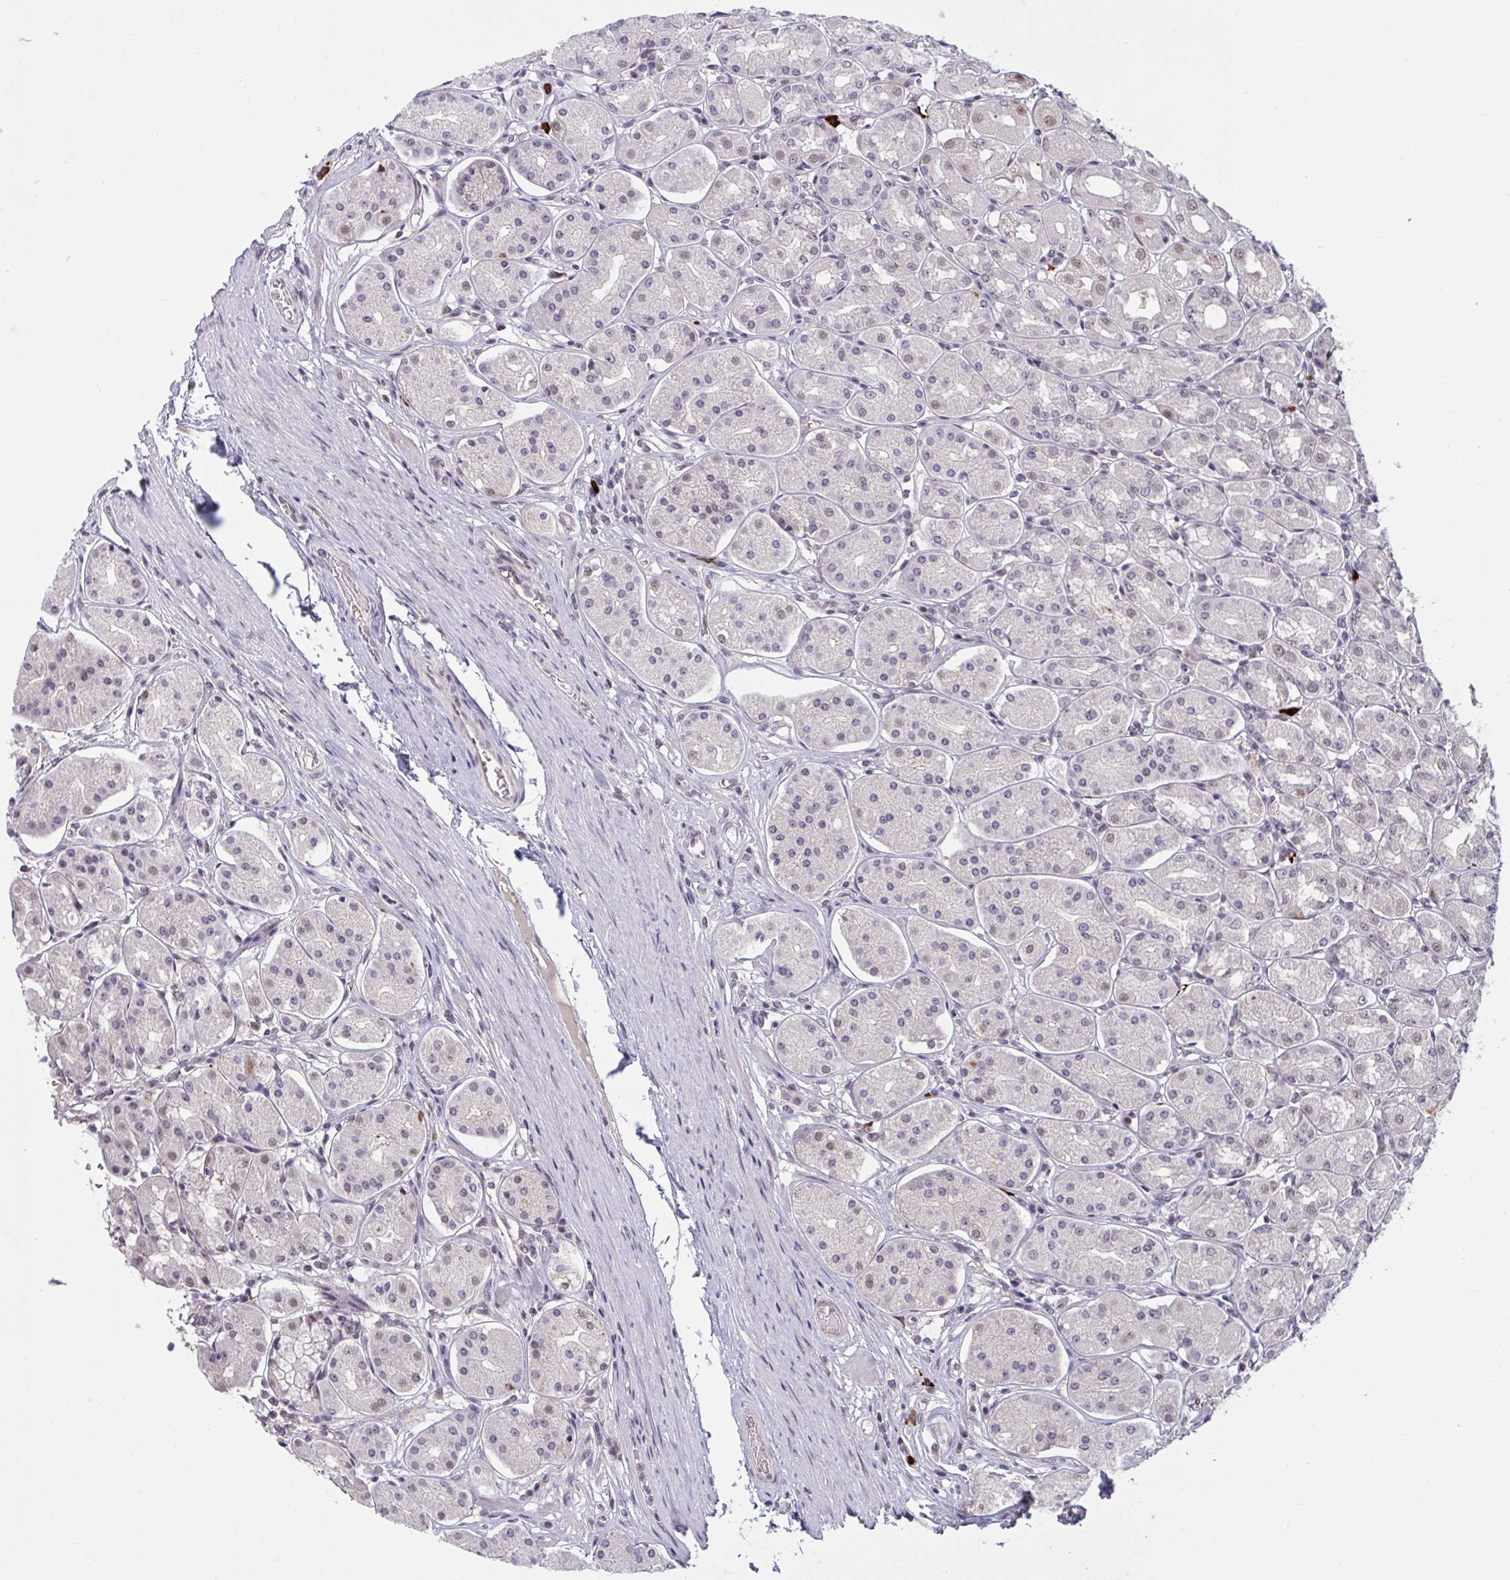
{"staining": {"intensity": "weak", "quantity": "25%-75%", "location": "nuclear"}, "tissue": "stomach", "cell_type": "Glandular cells", "image_type": "normal", "snomed": [{"axis": "morphology", "description": "Normal tissue, NOS"}, {"axis": "topography", "description": "Stomach"}, {"axis": "topography", "description": "Stomach, lower"}], "caption": "Normal stomach was stained to show a protein in brown. There is low levels of weak nuclear staining in about 25%-75% of glandular cells. The protein of interest is shown in brown color, while the nuclei are stained blue.", "gene": "ZNF414", "patient": {"sex": "female", "age": 56}}